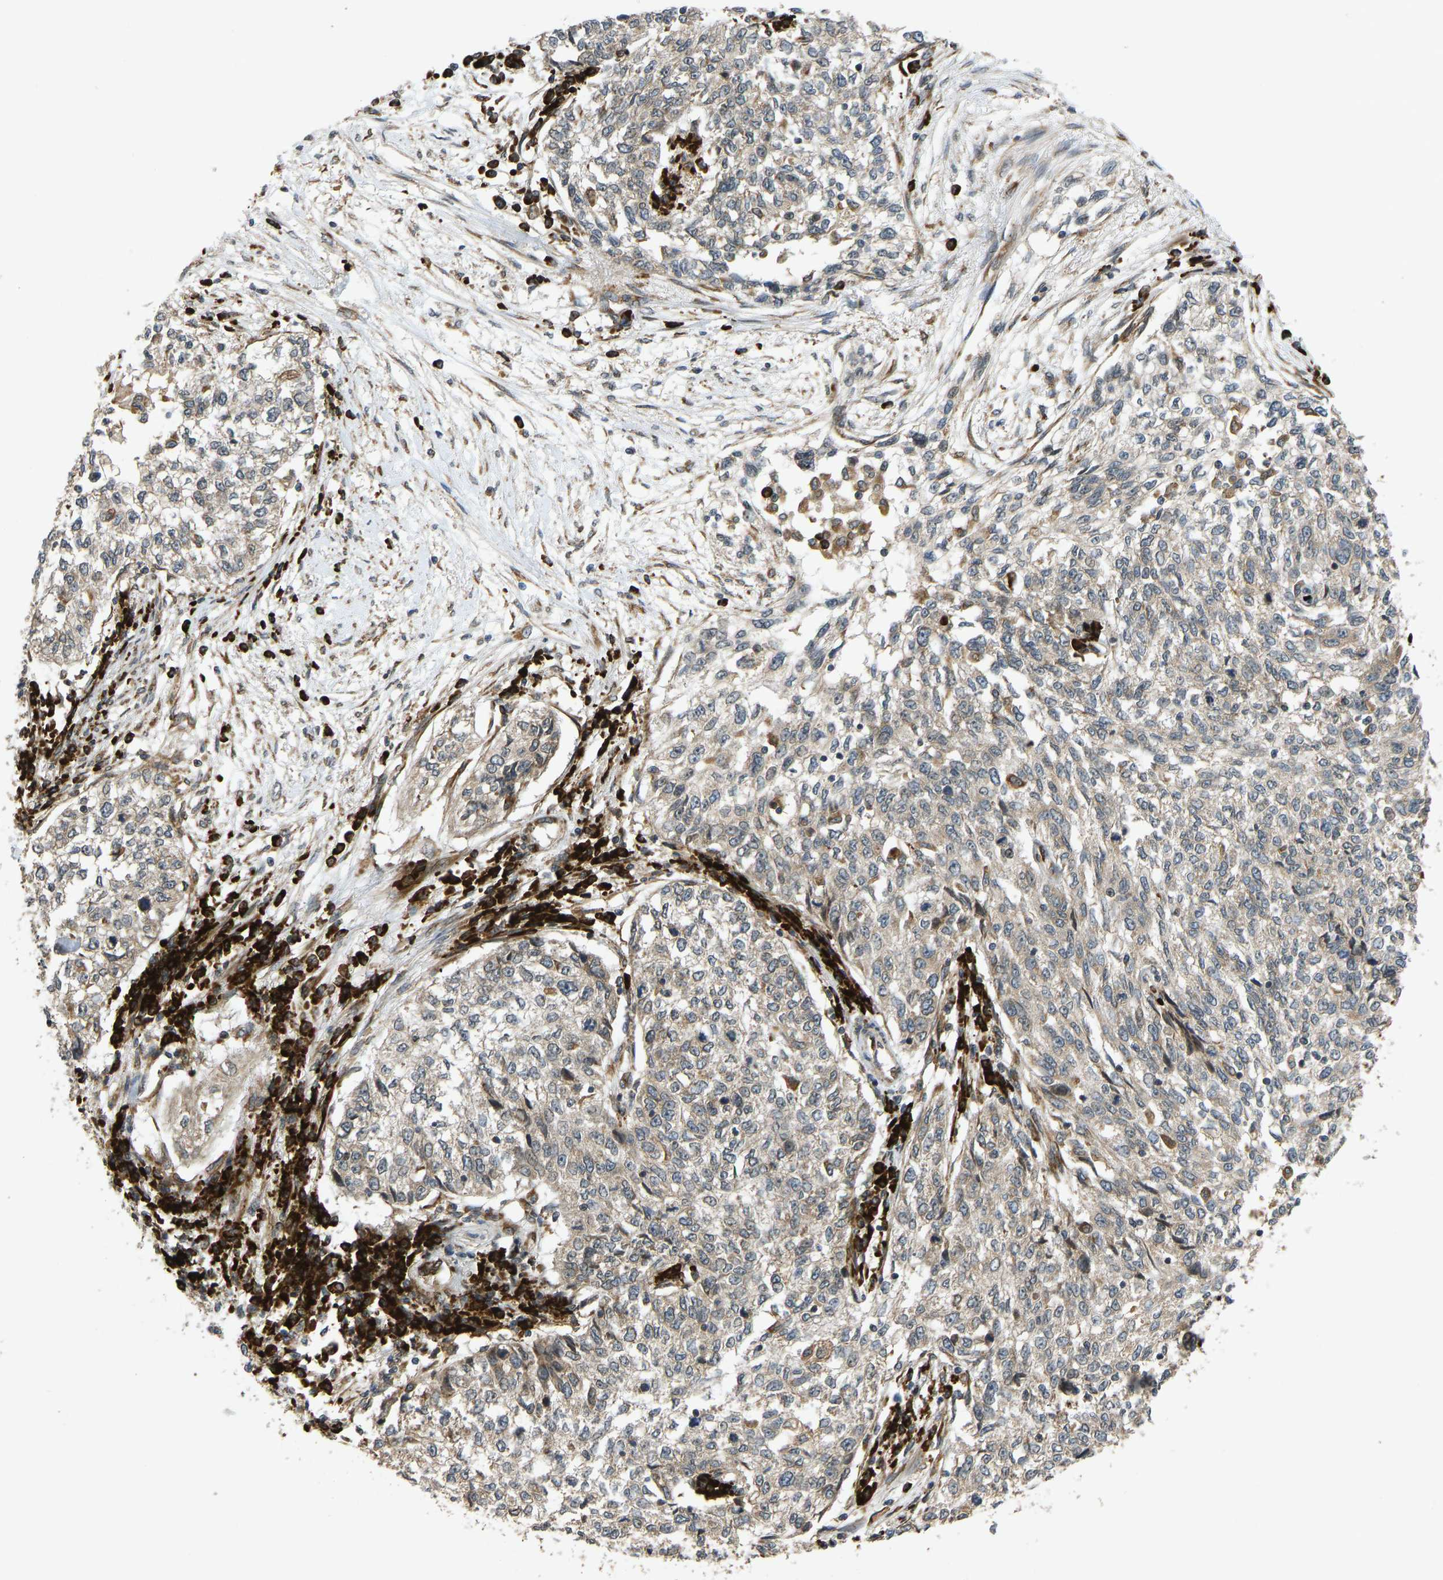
{"staining": {"intensity": "weak", "quantity": "<25%", "location": "cytoplasmic/membranous"}, "tissue": "cervical cancer", "cell_type": "Tumor cells", "image_type": "cancer", "snomed": [{"axis": "morphology", "description": "Squamous cell carcinoma, NOS"}, {"axis": "topography", "description": "Cervix"}], "caption": "Tumor cells are negative for brown protein staining in squamous cell carcinoma (cervical).", "gene": "RPN2", "patient": {"sex": "female", "age": 57}}